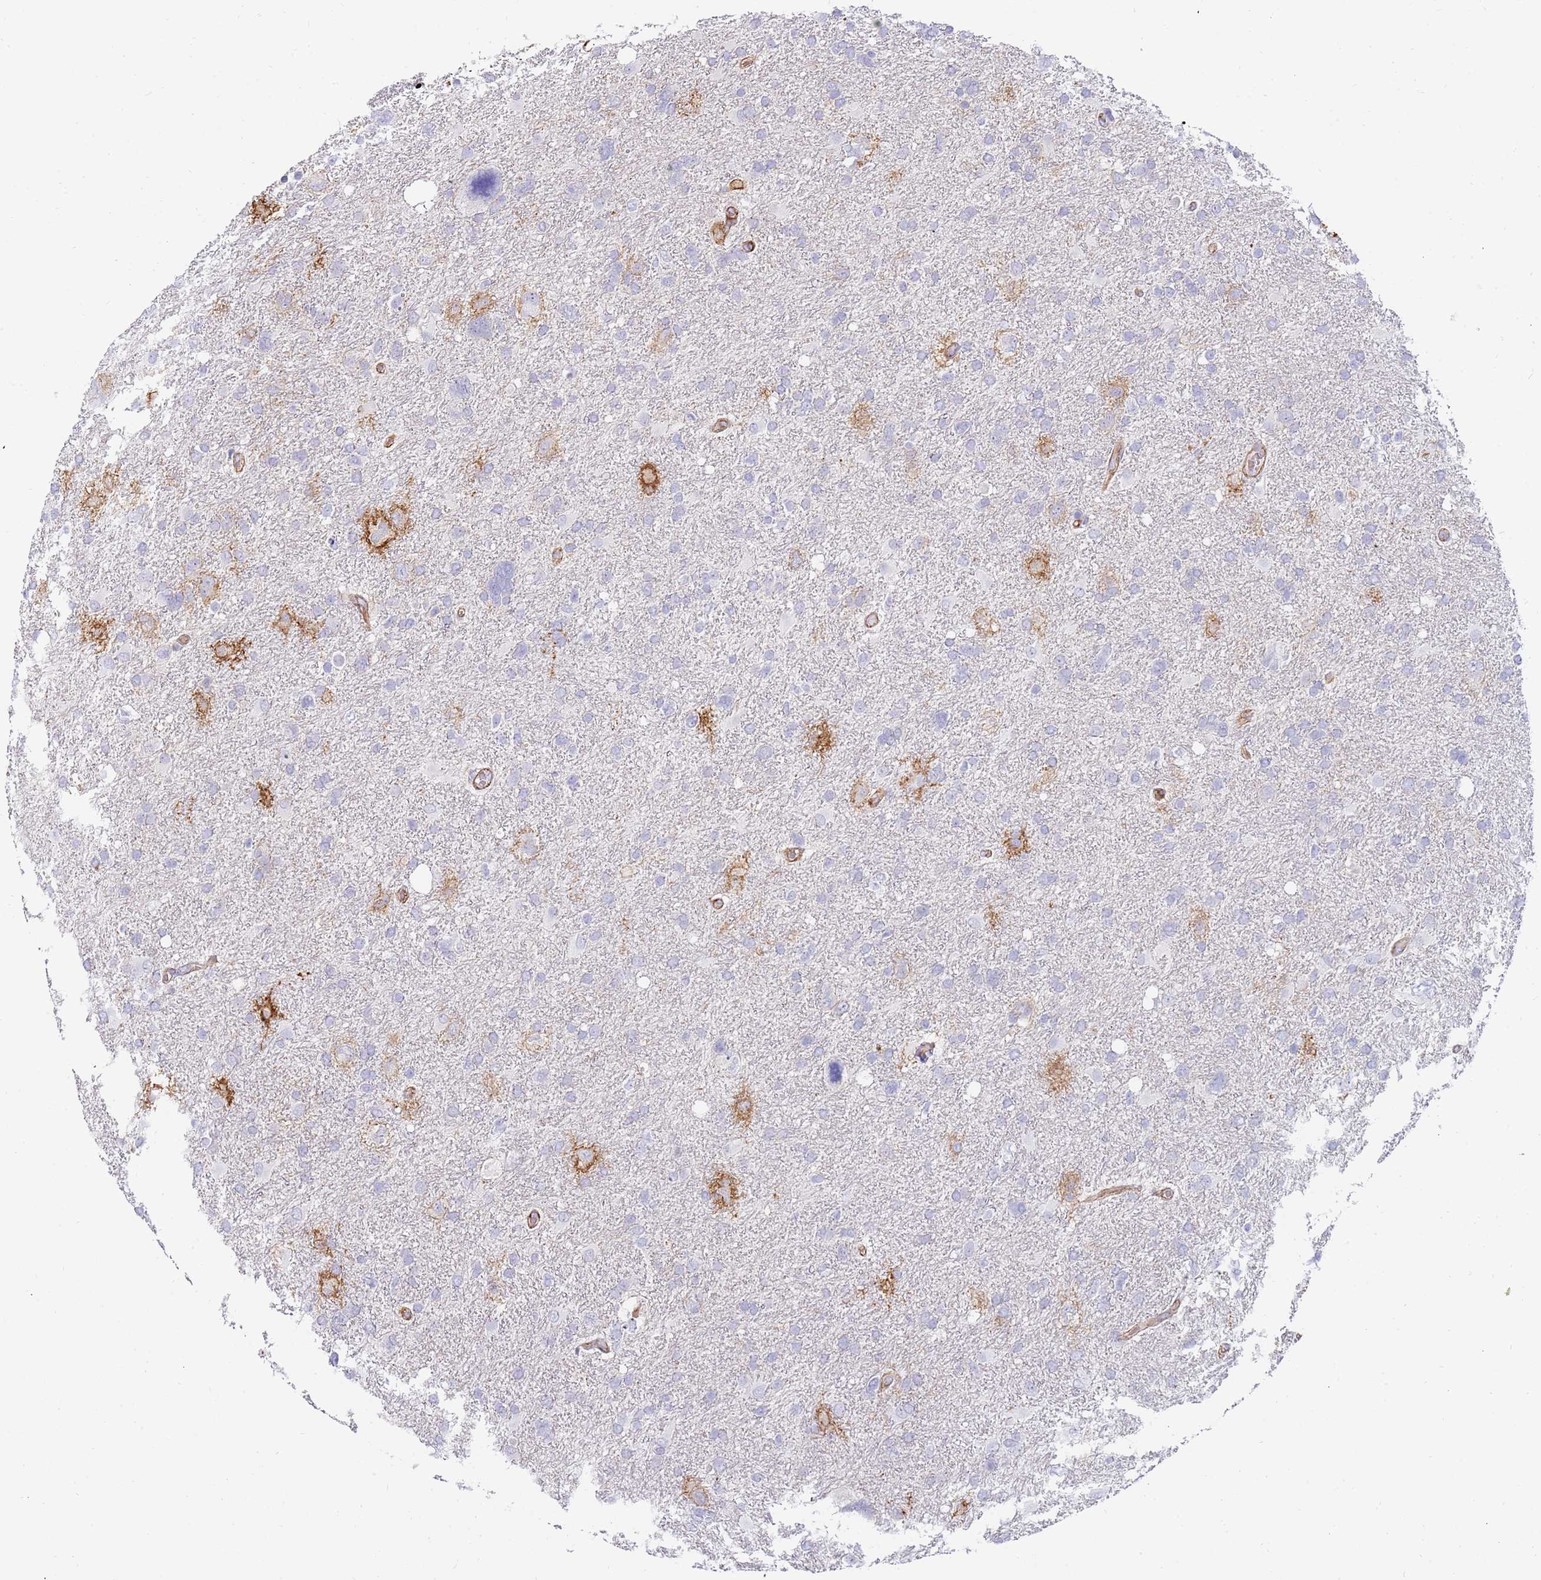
{"staining": {"intensity": "negative", "quantity": "none", "location": "none"}, "tissue": "glioma", "cell_type": "Tumor cells", "image_type": "cancer", "snomed": [{"axis": "morphology", "description": "Glioma, malignant, High grade"}, {"axis": "topography", "description": "Brain"}], "caption": "Tumor cells are negative for brown protein staining in malignant glioma (high-grade).", "gene": "GFRAL", "patient": {"sex": "male", "age": 61}}